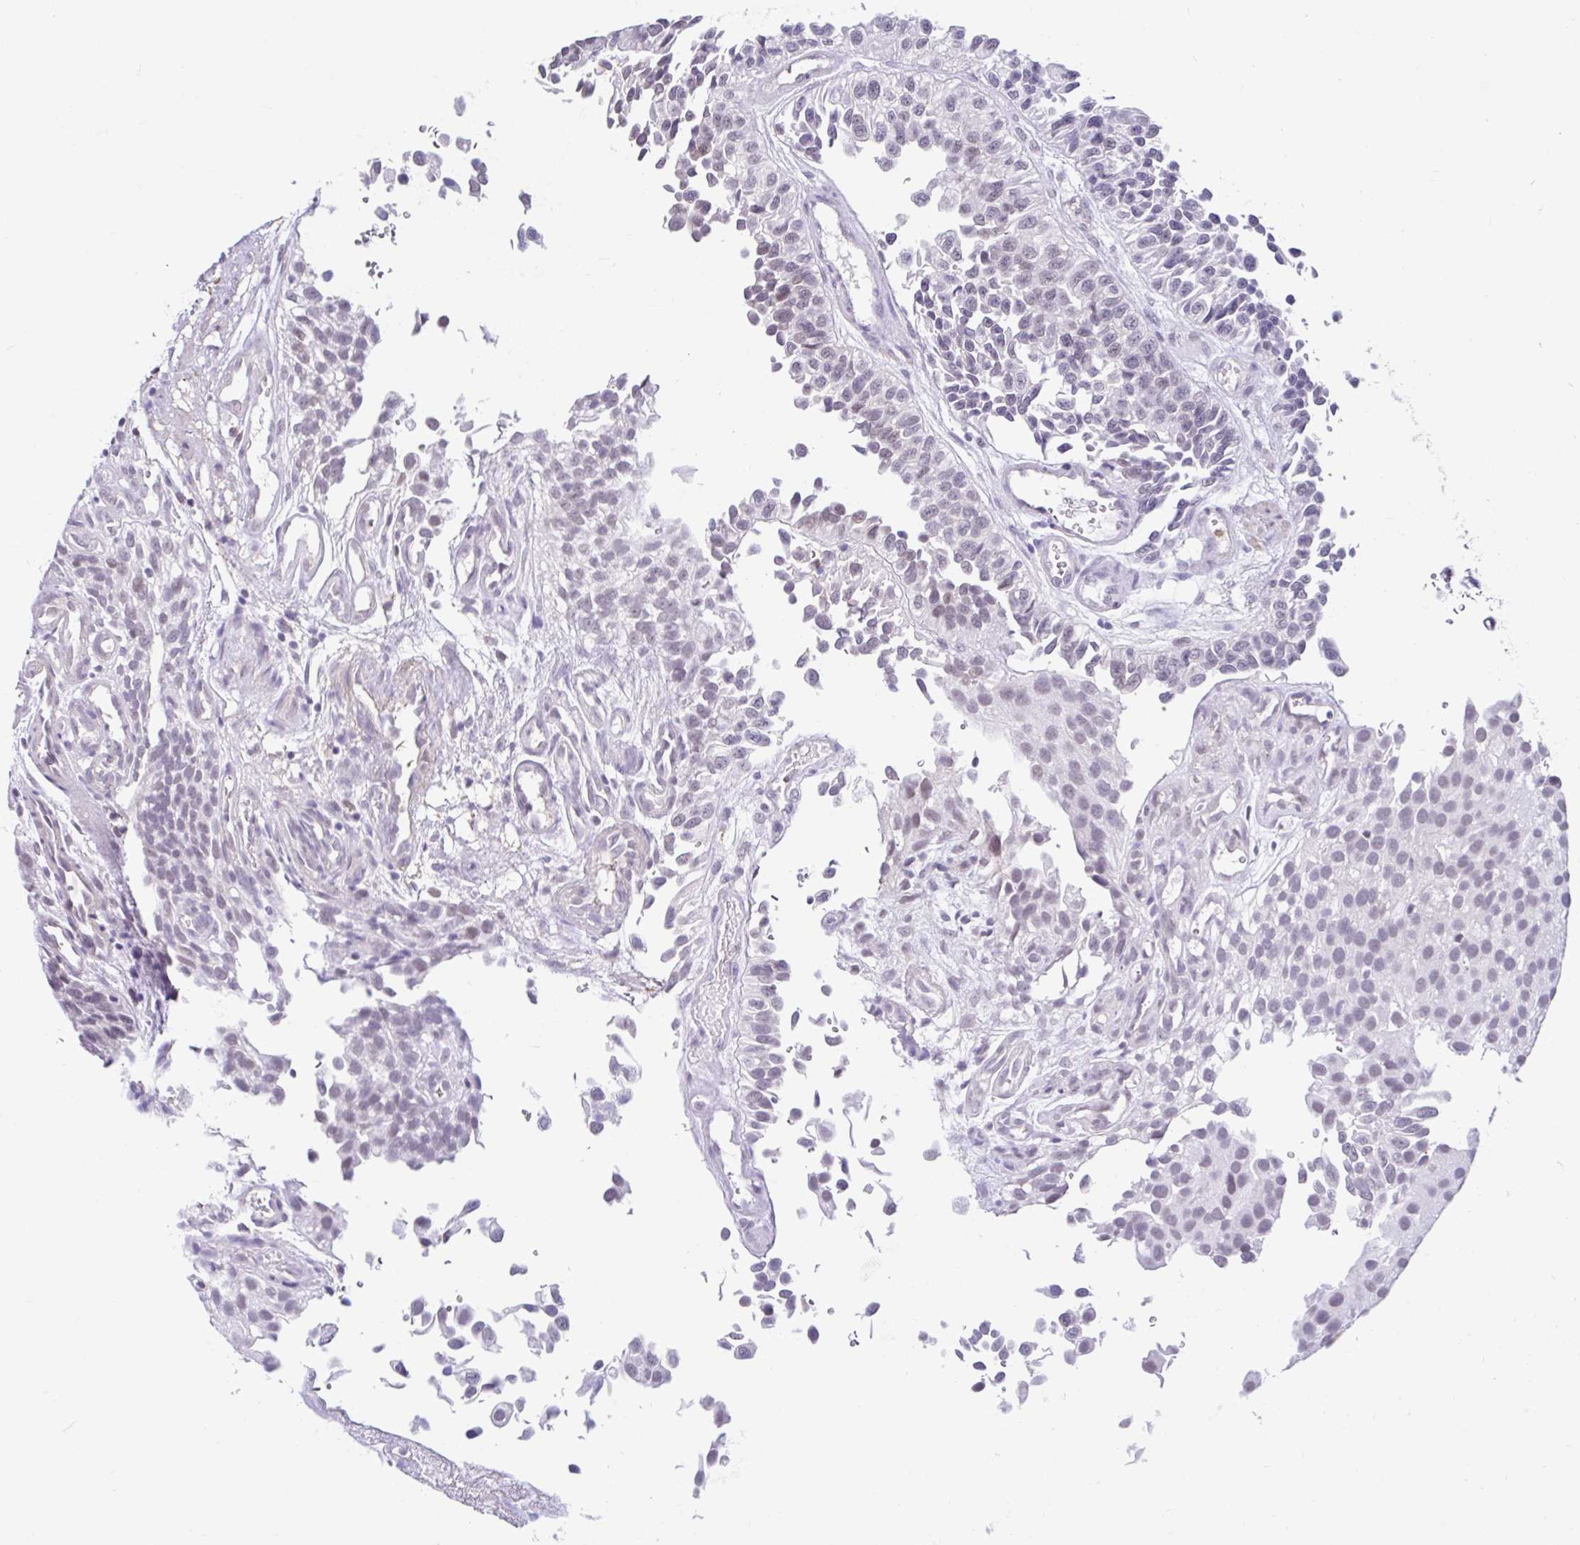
{"staining": {"intensity": "weak", "quantity": "<25%", "location": "nuclear"}, "tissue": "urothelial cancer", "cell_type": "Tumor cells", "image_type": "cancer", "snomed": [{"axis": "morphology", "description": "Urothelial carcinoma, NOS"}, {"axis": "topography", "description": "Urinary bladder"}], "caption": "Tumor cells are negative for protein expression in human transitional cell carcinoma.", "gene": "DCAF17", "patient": {"sex": "male", "age": 87}}